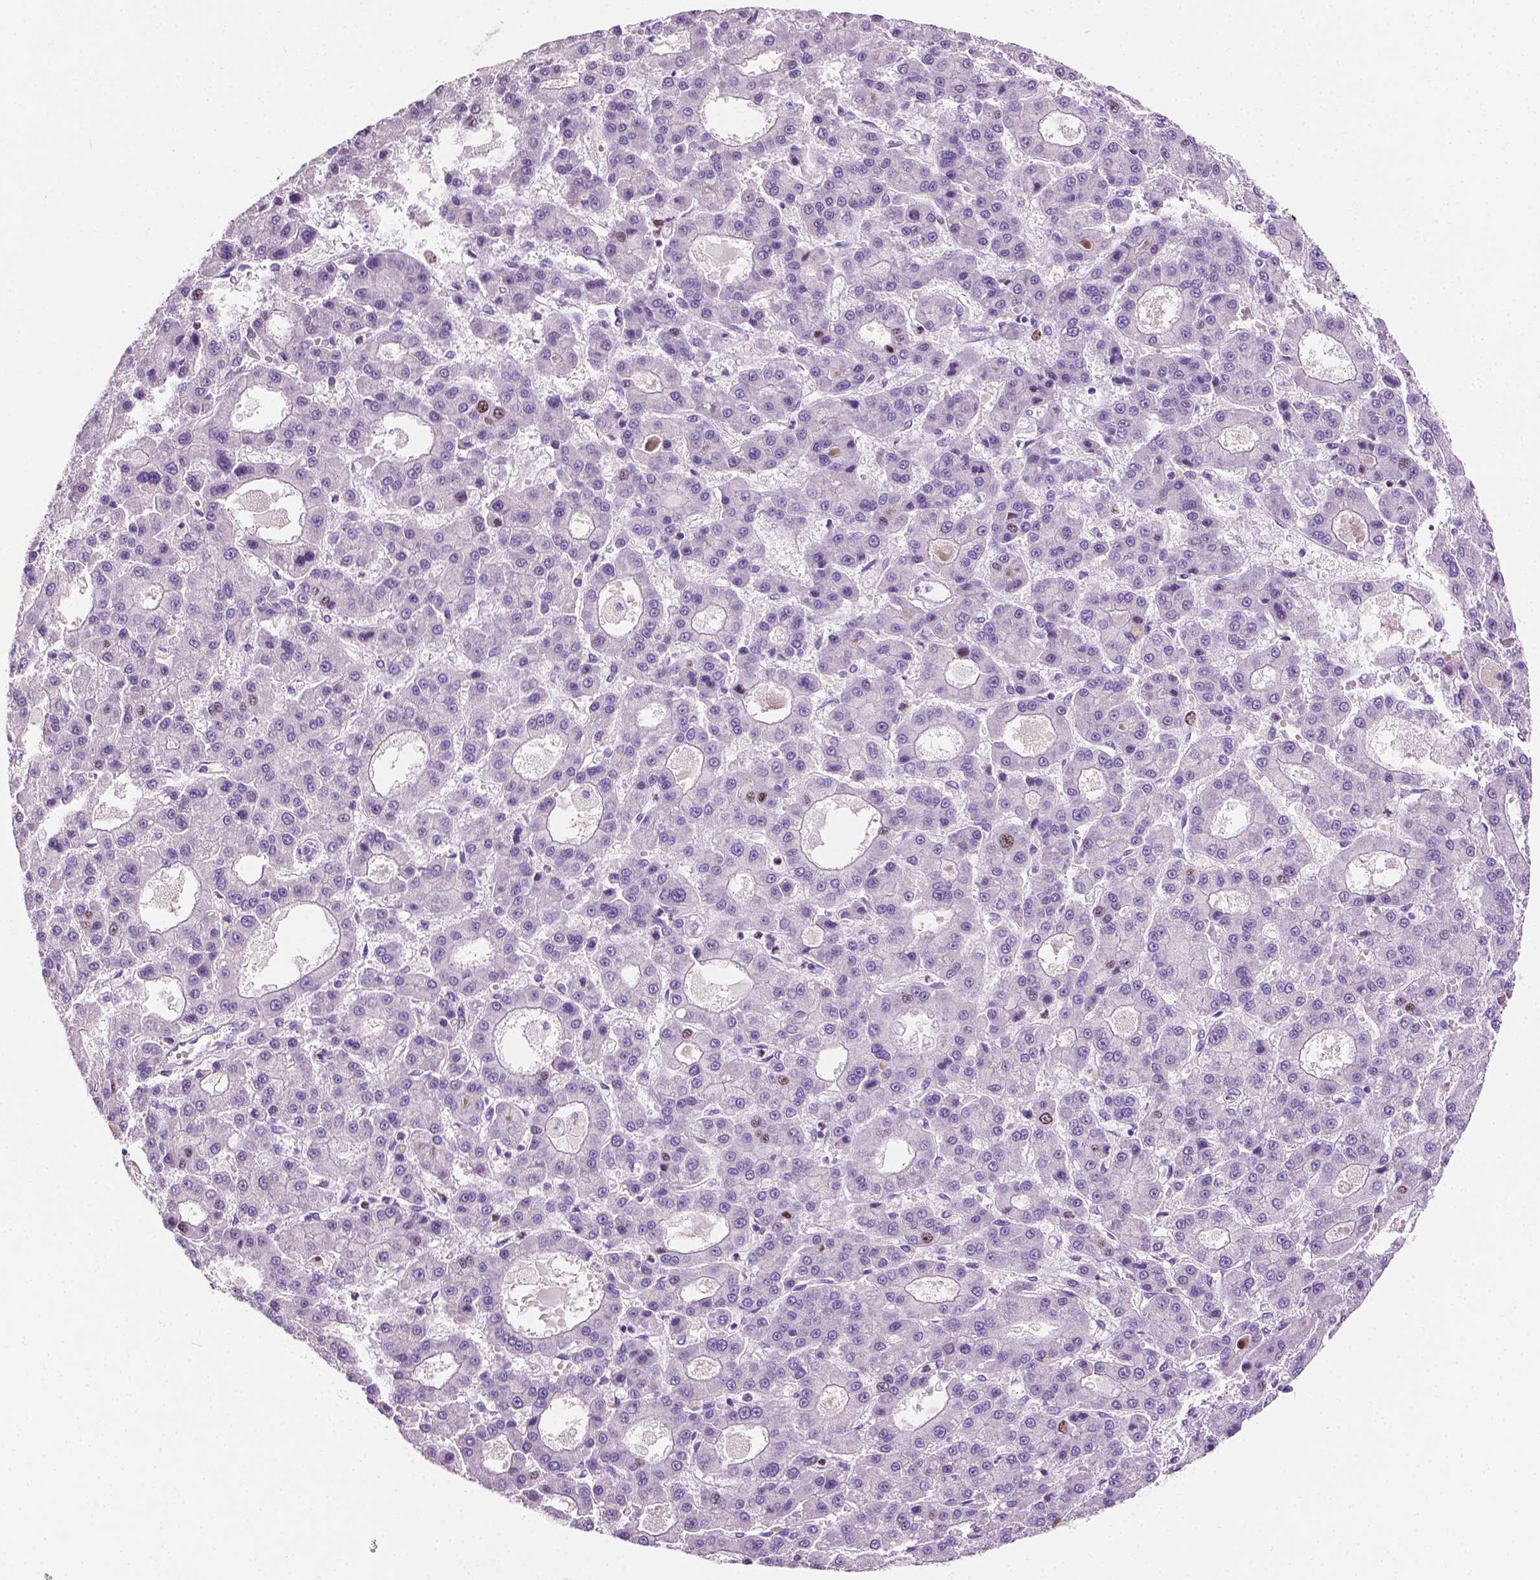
{"staining": {"intensity": "weak", "quantity": "<25%", "location": "nuclear"}, "tissue": "liver cancer", "cell_type": "Tumor cells", "image_type": "cancer", "snomed": [{"axis": "morphology", "description": "Carcinoma, Hepatocellular, NOS"}, {"axis": "topography", "description": "Liver"}], "caption": "Human liver hepatocellular carcinoma stained for a protein using immunohistochemistry (IHC) displays no positivity in tumor cells.", "gene": "SIAH2", "patient": {"sex": "male", "age": 70}}